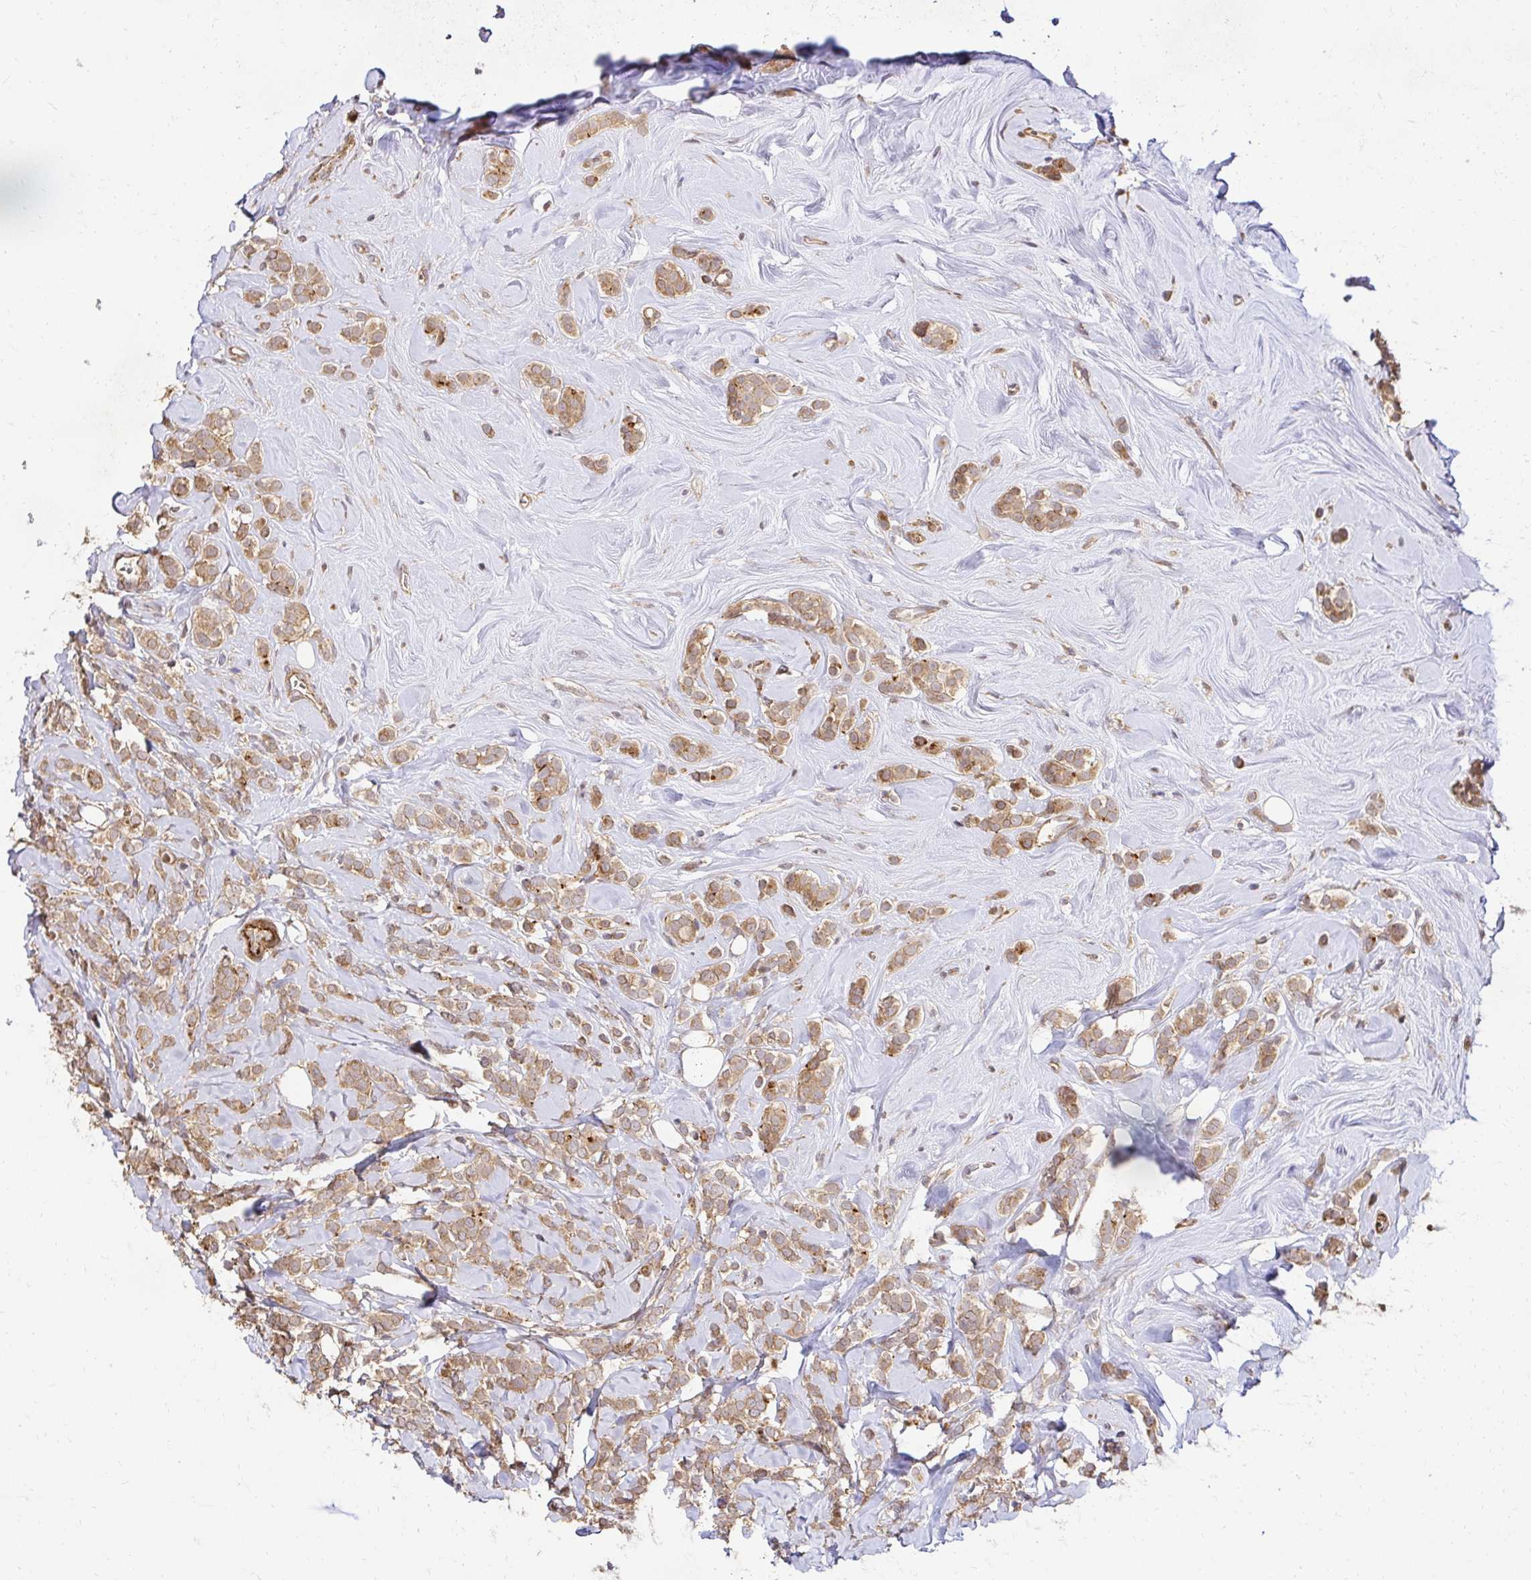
{"staining": {"intensity": "moderate", "quantity": ">75%", "location": "cytoplasmic/membranous"}, "tissue": "breast cancer", "cell_type": "Tumor cells", "image_type": "cancer", "snomed": [{"axis": "morphology", "description": "Lobular carcinoma"}, {"axis": "topography", "description": "Breast"}], "caption": "Protein expression analysis of breast lobular carcinoma exhibits moderate cytoplasmic/membranous expression in about >75% of tumor cells.", "gene": "PSMA4", "patient": {"sex": "female", "age": 49}}